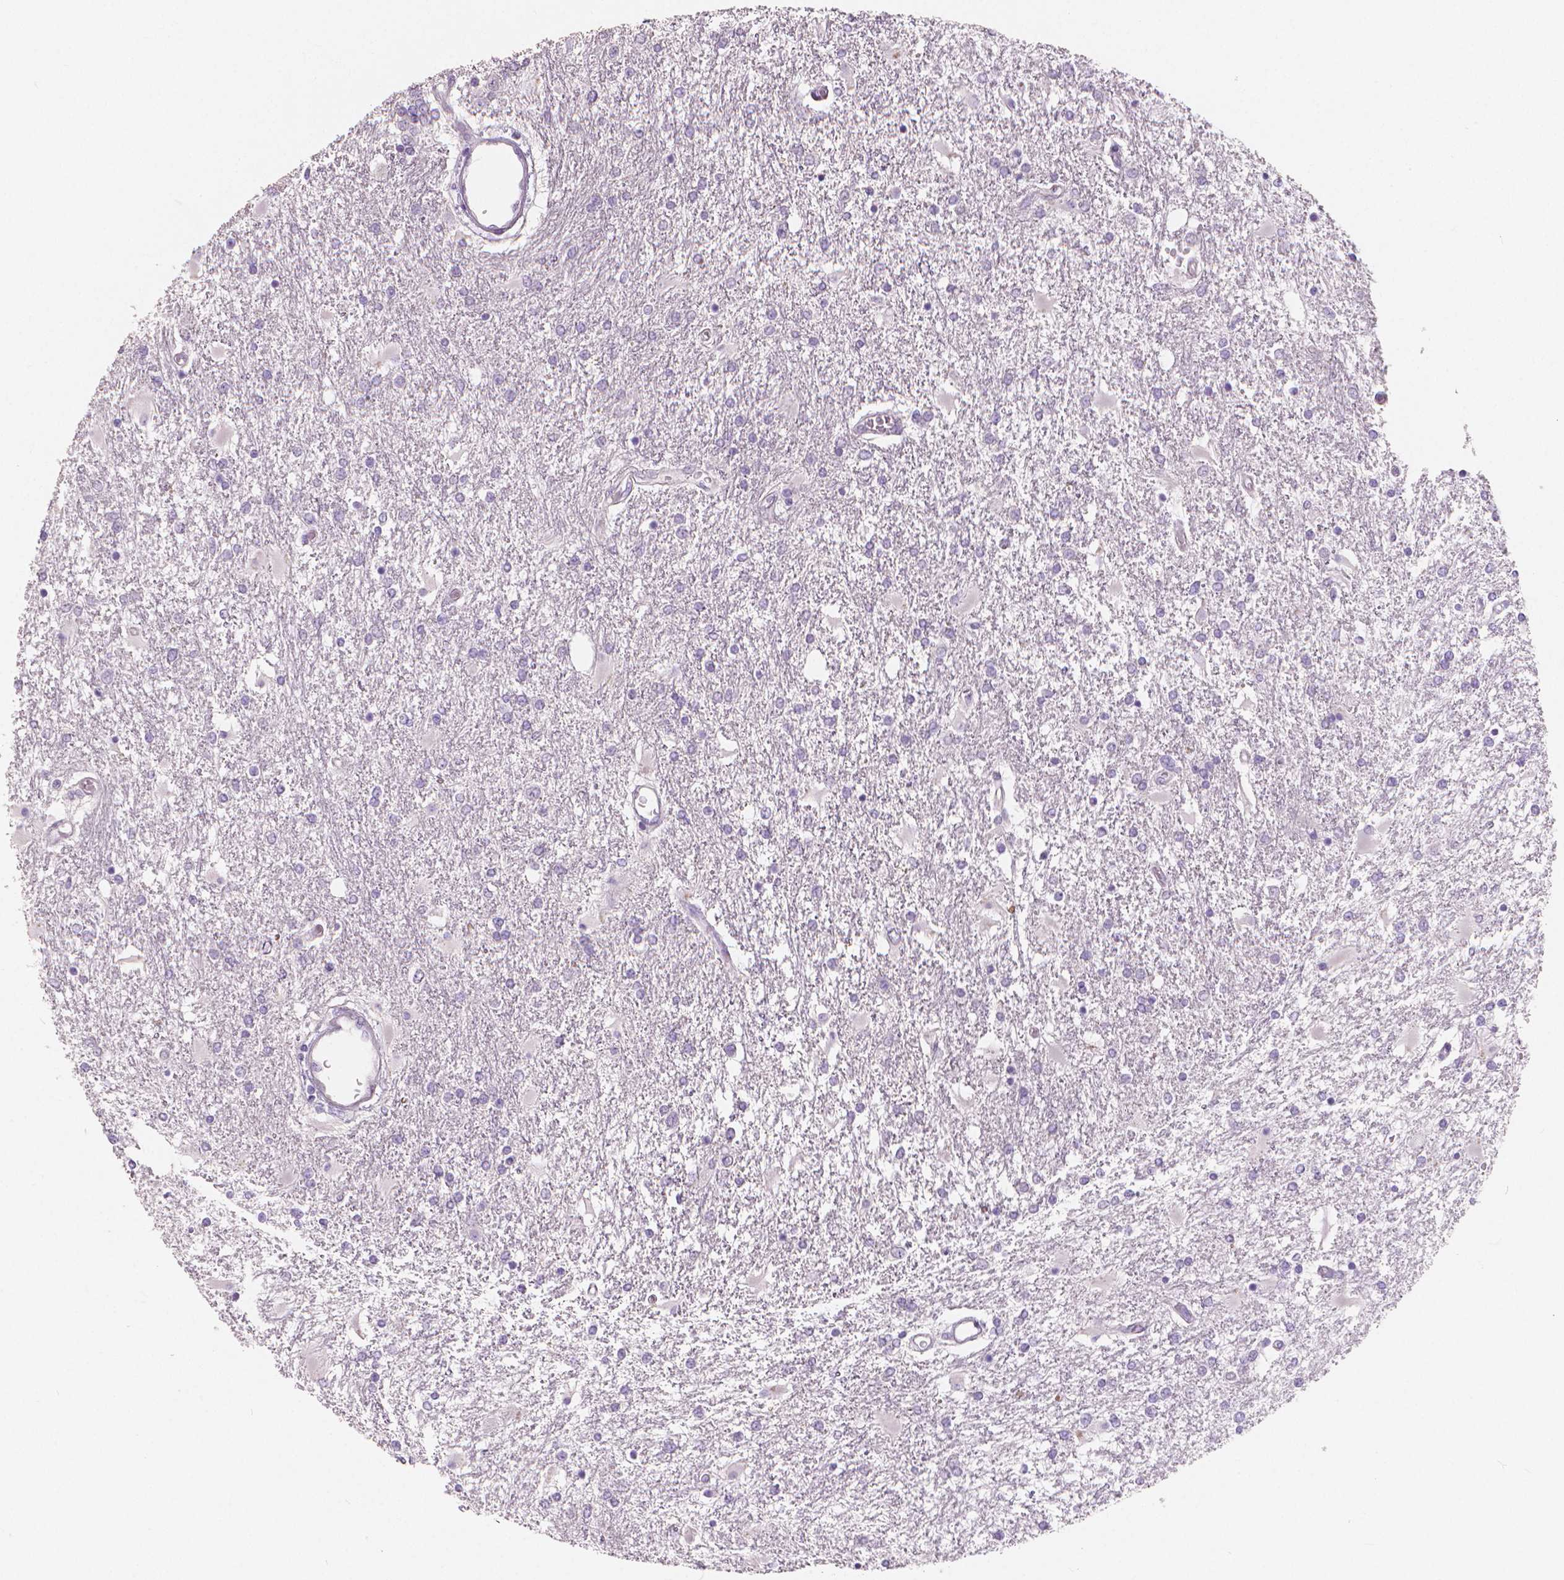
{"staining": {"intensity": "negative", "quantity": "none", "location": "none"}, "tissue": "glioma", "cell_type": "Tumor cells", "image_type": "cancer", "snomed": [{"axis": "morphology", "description": "Glioma, malignant, High grade"}, {"axis": "topography", "description": "Cerebral cortex"}], "caption": "Histopathology image shows no significant protein staining in tumor cells of malignant high-grade glioma. (DAB (3,3'-diaminobenzidine) immunohistochemistry (IHC) visualized using brightfield microscopy, high magnification).", "gene": "APOA4", "patient": {"sex": "male", "age": 79}}